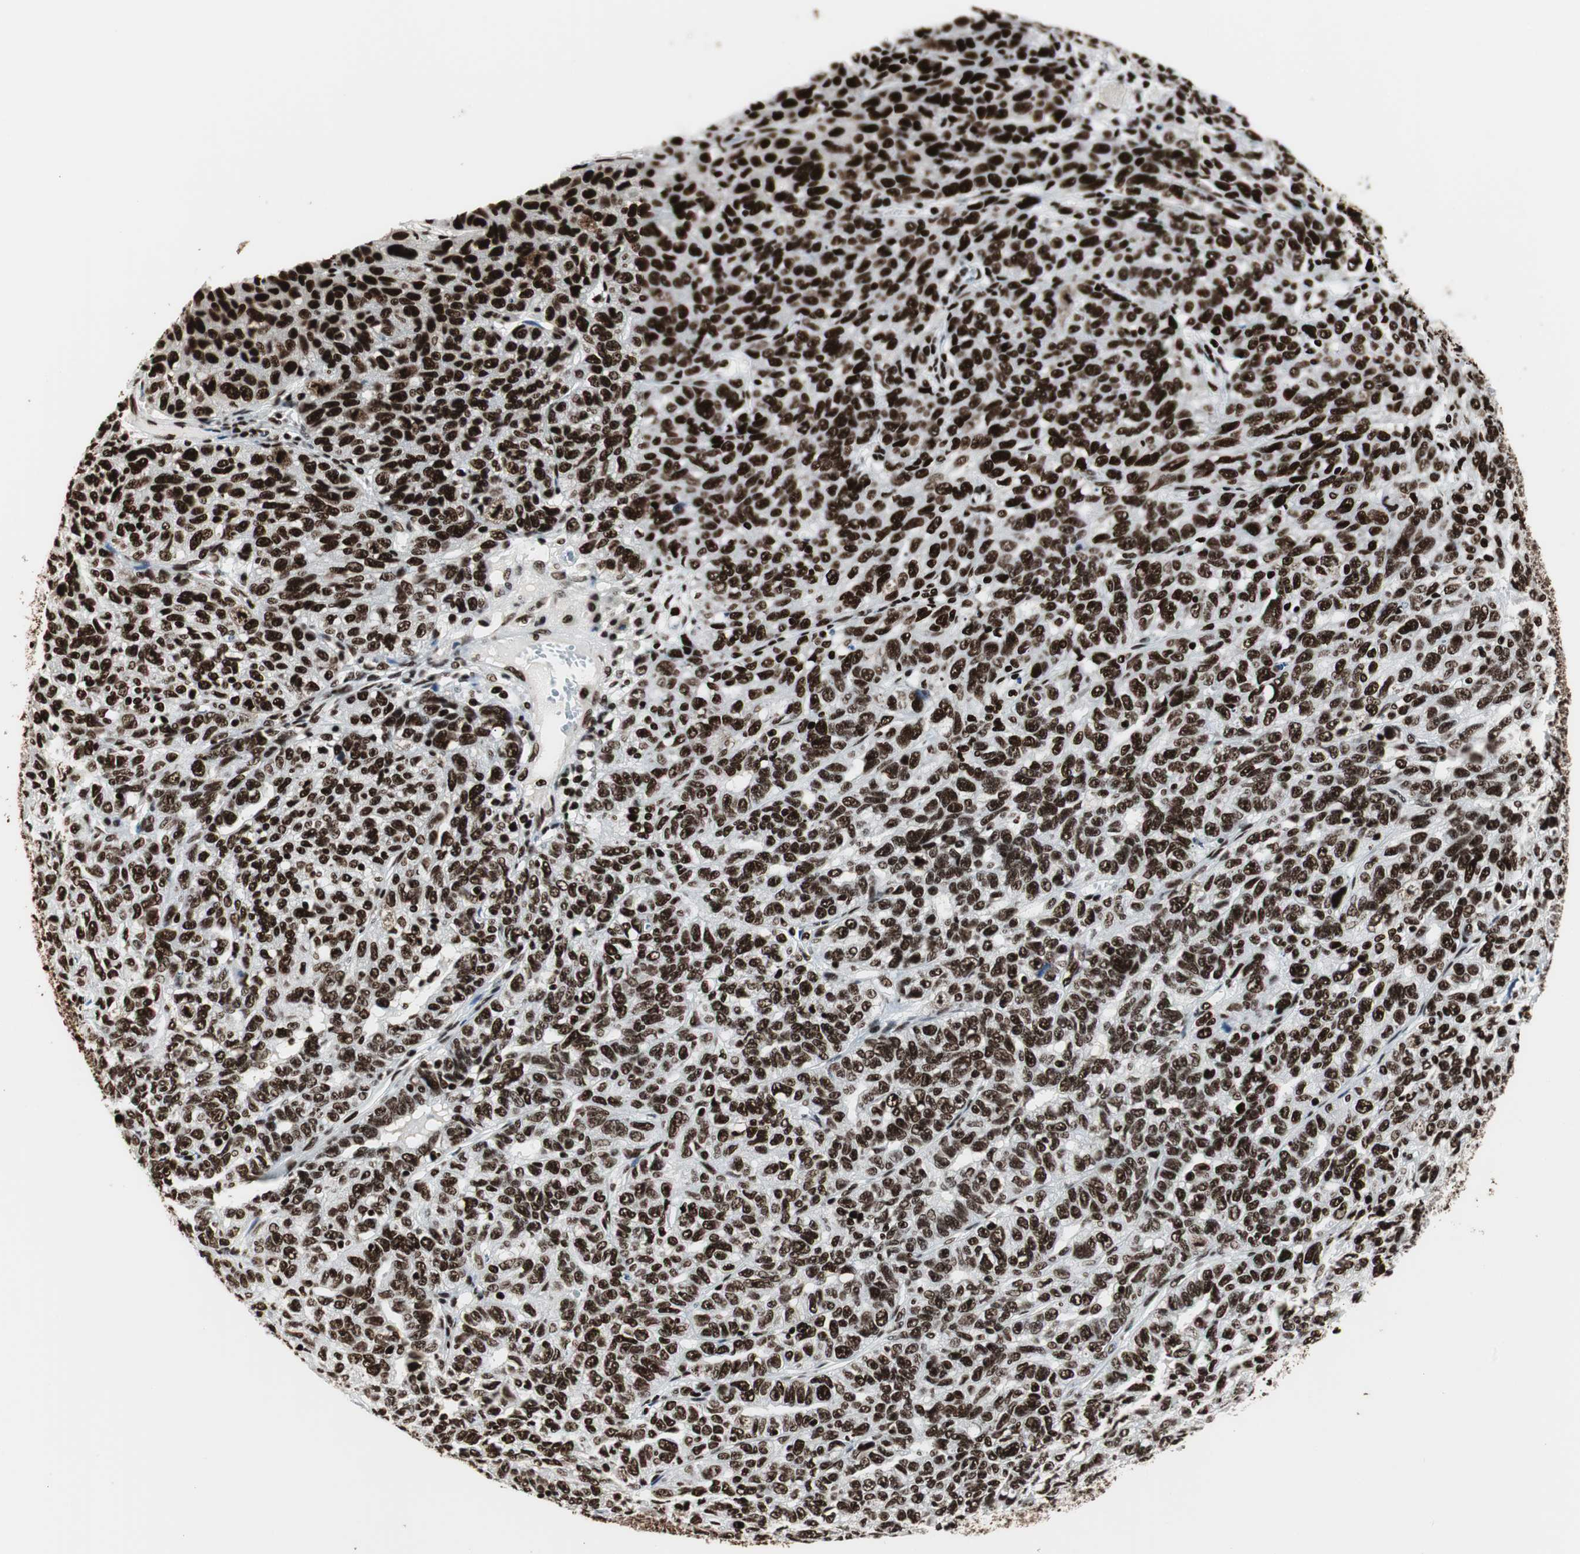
{"staining": {"intensity": "strong", "quantity": ">75%", "location": "nuclear"}, "tissue": "ovarian cancer", "cell_type": "Tumor cells", "image_type": "cancer", "snomed": [{"axis": "morphology", "description": "Cystadenocarcinoma, serous, NOS"}, {"axis": "topography", "description": "Ovary"}], "caption": "Ovarian serous cystadenocarcinoma tissue displays strong nuclear positivity in about >75% of tumor cells The staining was performed using DAB to visualize the protein expression in brown, while the nuclei were stained in blue with hematoxylin (Magnification: 20x).", "gene": "MTA2", "patient": {"sex": "female", "age": 71}}